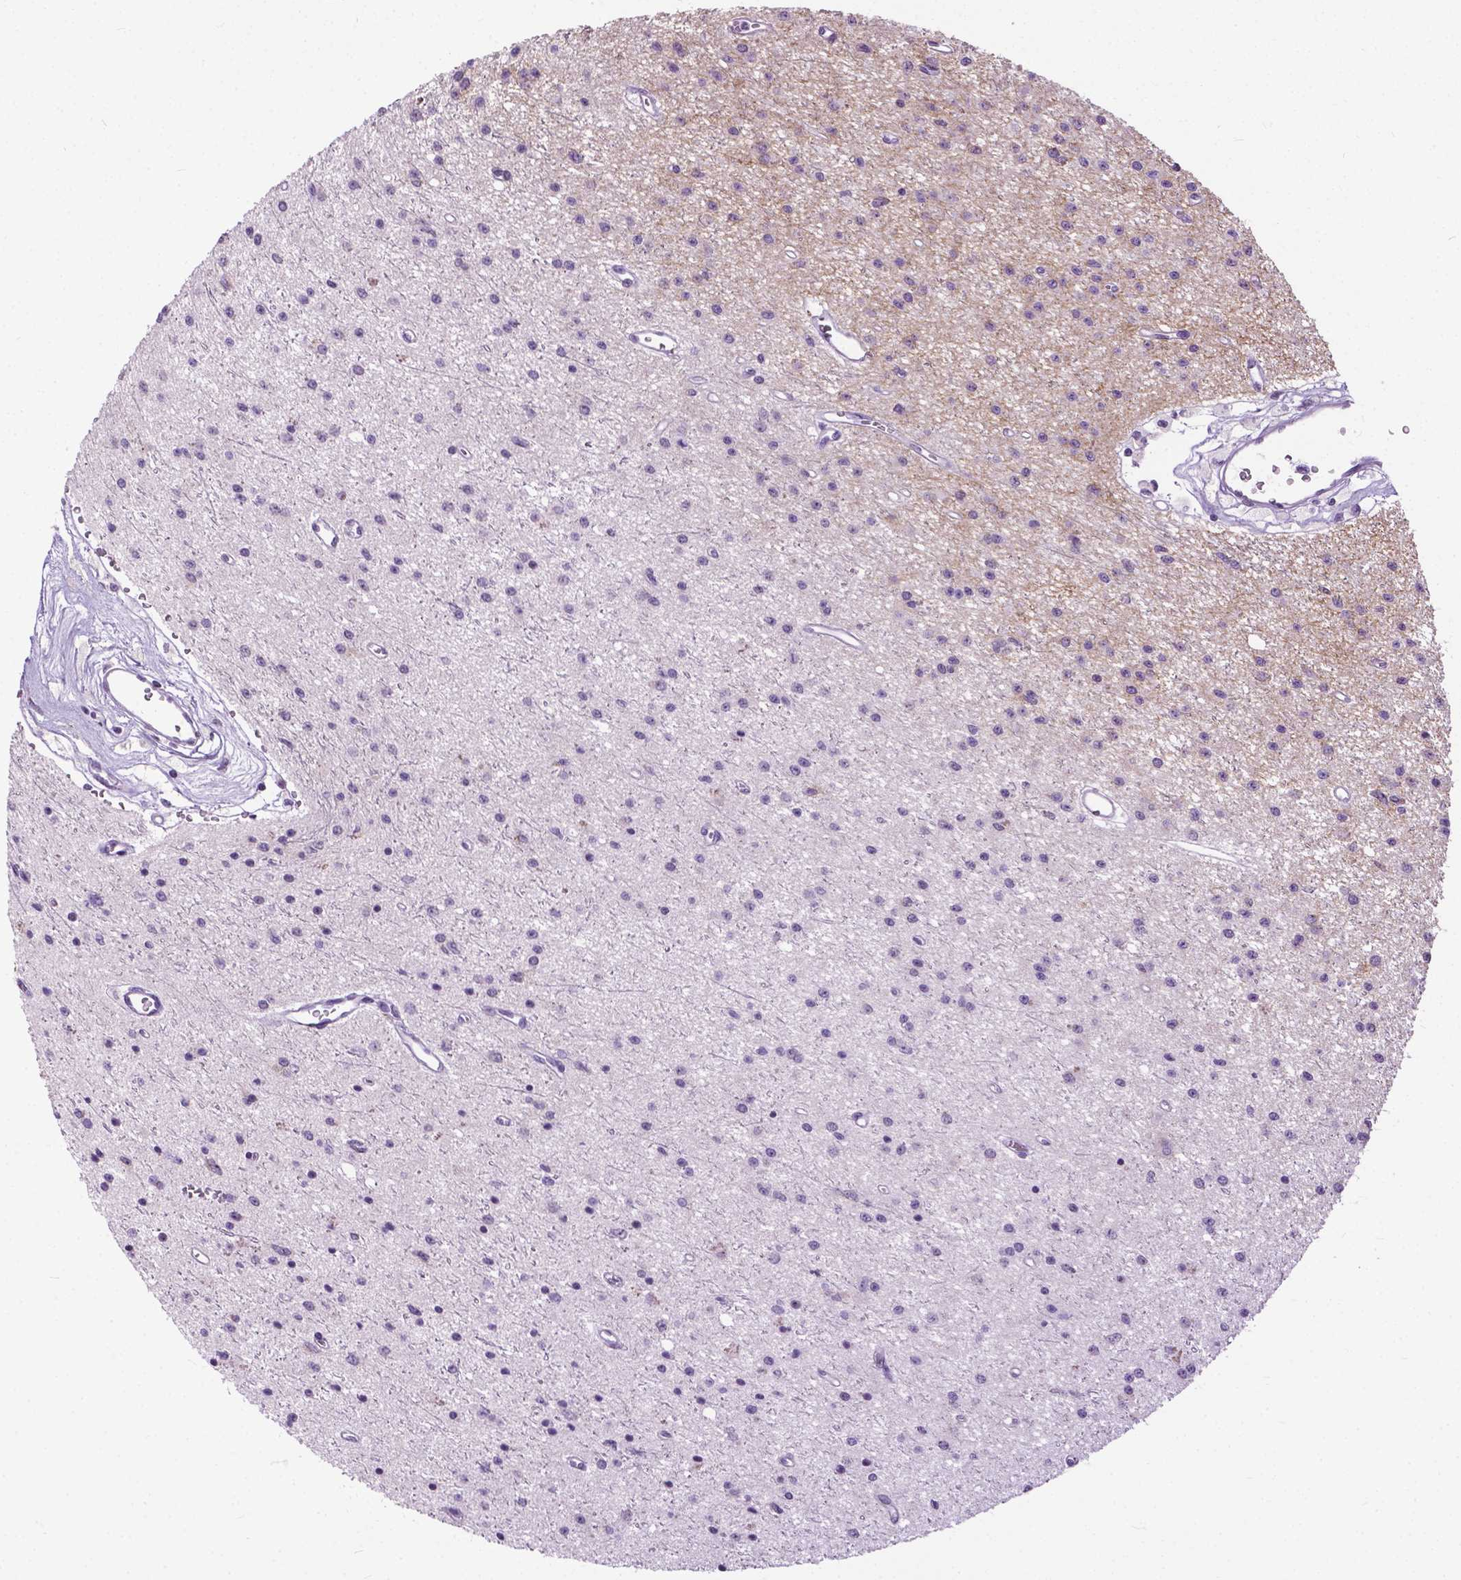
{"staining": {"intensity": "negative", "quantity": "none", "location": "none"}, "tissue": "glioma", "cell_type": "Tumor cells", "image_type": "cancer", "snomed": [{"axis": "morphology", "description": "Glioma, malignant, Low grade"}, {"axis": "topography", "description": "Brain"}], "caption": "IHC image of human low-grade glioma (malignant) stained for a protein (brown), which demonstrates no expression in tumor cells.", "gene": "GPR37L1", "patient": {"sex": "female", "age": 45}}